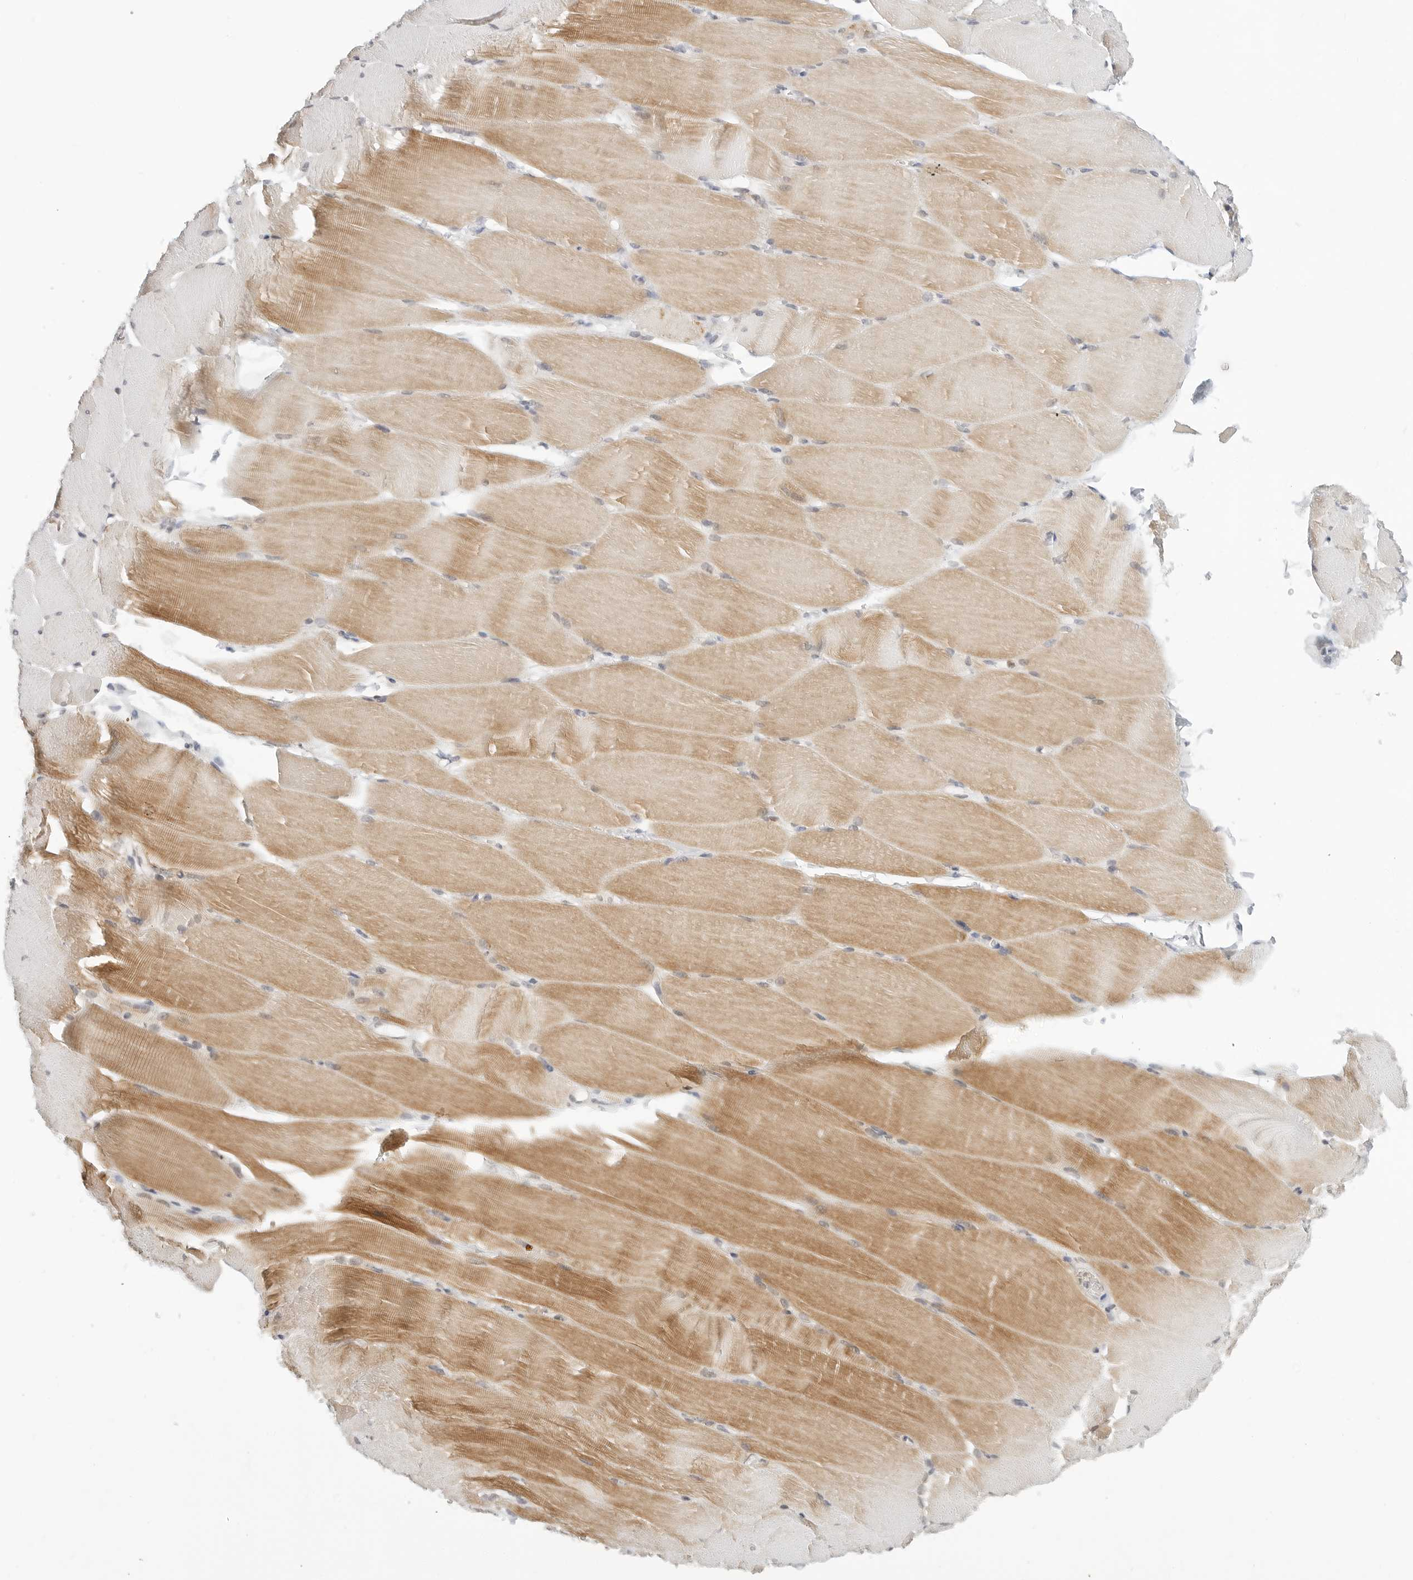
{"staining": {"intensity": "moderate", "quantity": ">75%", "location": "cytoplasmic/membranous"}, "tissue": "skeletal muscle", "cell_type": "Myocytes", "image_type": "normal", "snomed": [{"axis": "morphology", "description": "Normal tissue, NOS"}, {"axis": "topography", "description": "Skeletal muscle"}, {"axis": "topography", "description": "Parathyroid gland"}], "caption": "Protein analysis of benign skeletal muscle shows moderate cytoplasmic/membranous expression in approximately >75% of myocytes. The staining was performed using DAB to visualize the protein expression in brown, while the nuclei were stained in blue with hematoxylin (Magnification: 20x).", "gene": "POLR3GL", "patient": {"sex": "female", "age": 37}}